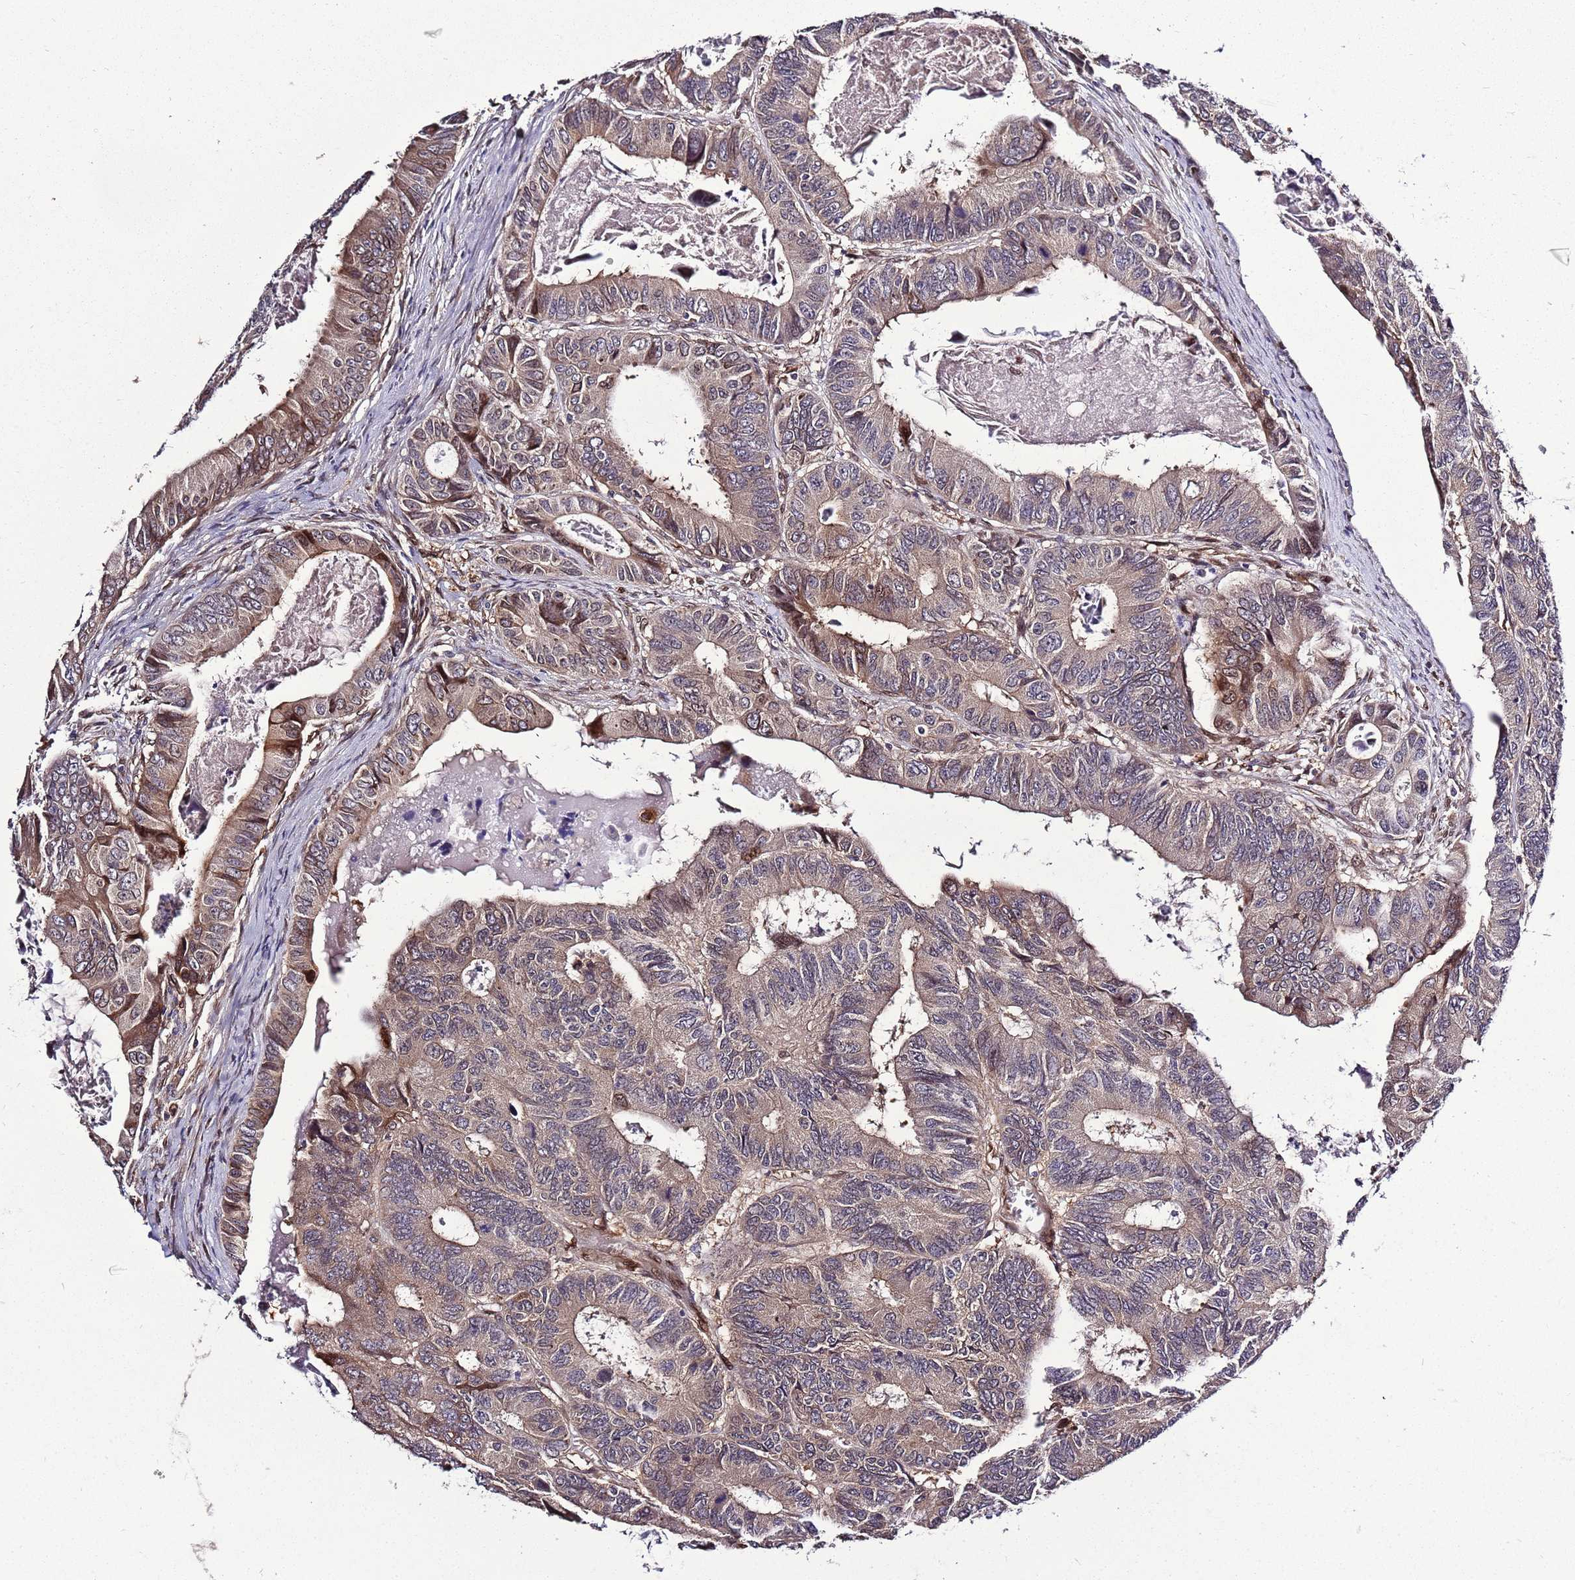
{"staining": {"intensity": "weak", "quantity": "25%-75%", "location": "cytoplasmic/membranous"}, "tissue": "colorectal cancer", "cell_type": "Tumor cells", "image_type": "cancer", "snomed": [{"axis": "morphology", "description": "Adenocarcinoma, NOS"}, {"axis": "topography", "description": "Colon"}], "caption": "Immunohistochemistry of colorectal cancer shows low levels of weak cytoplasmic/membranous positivity in about 25%-75% of tumor cells. (Brightfield microscopy of DAB IHC at high magnification).", "gene": "ZNF665", "patient": {"sex": "male", "age": 85}}